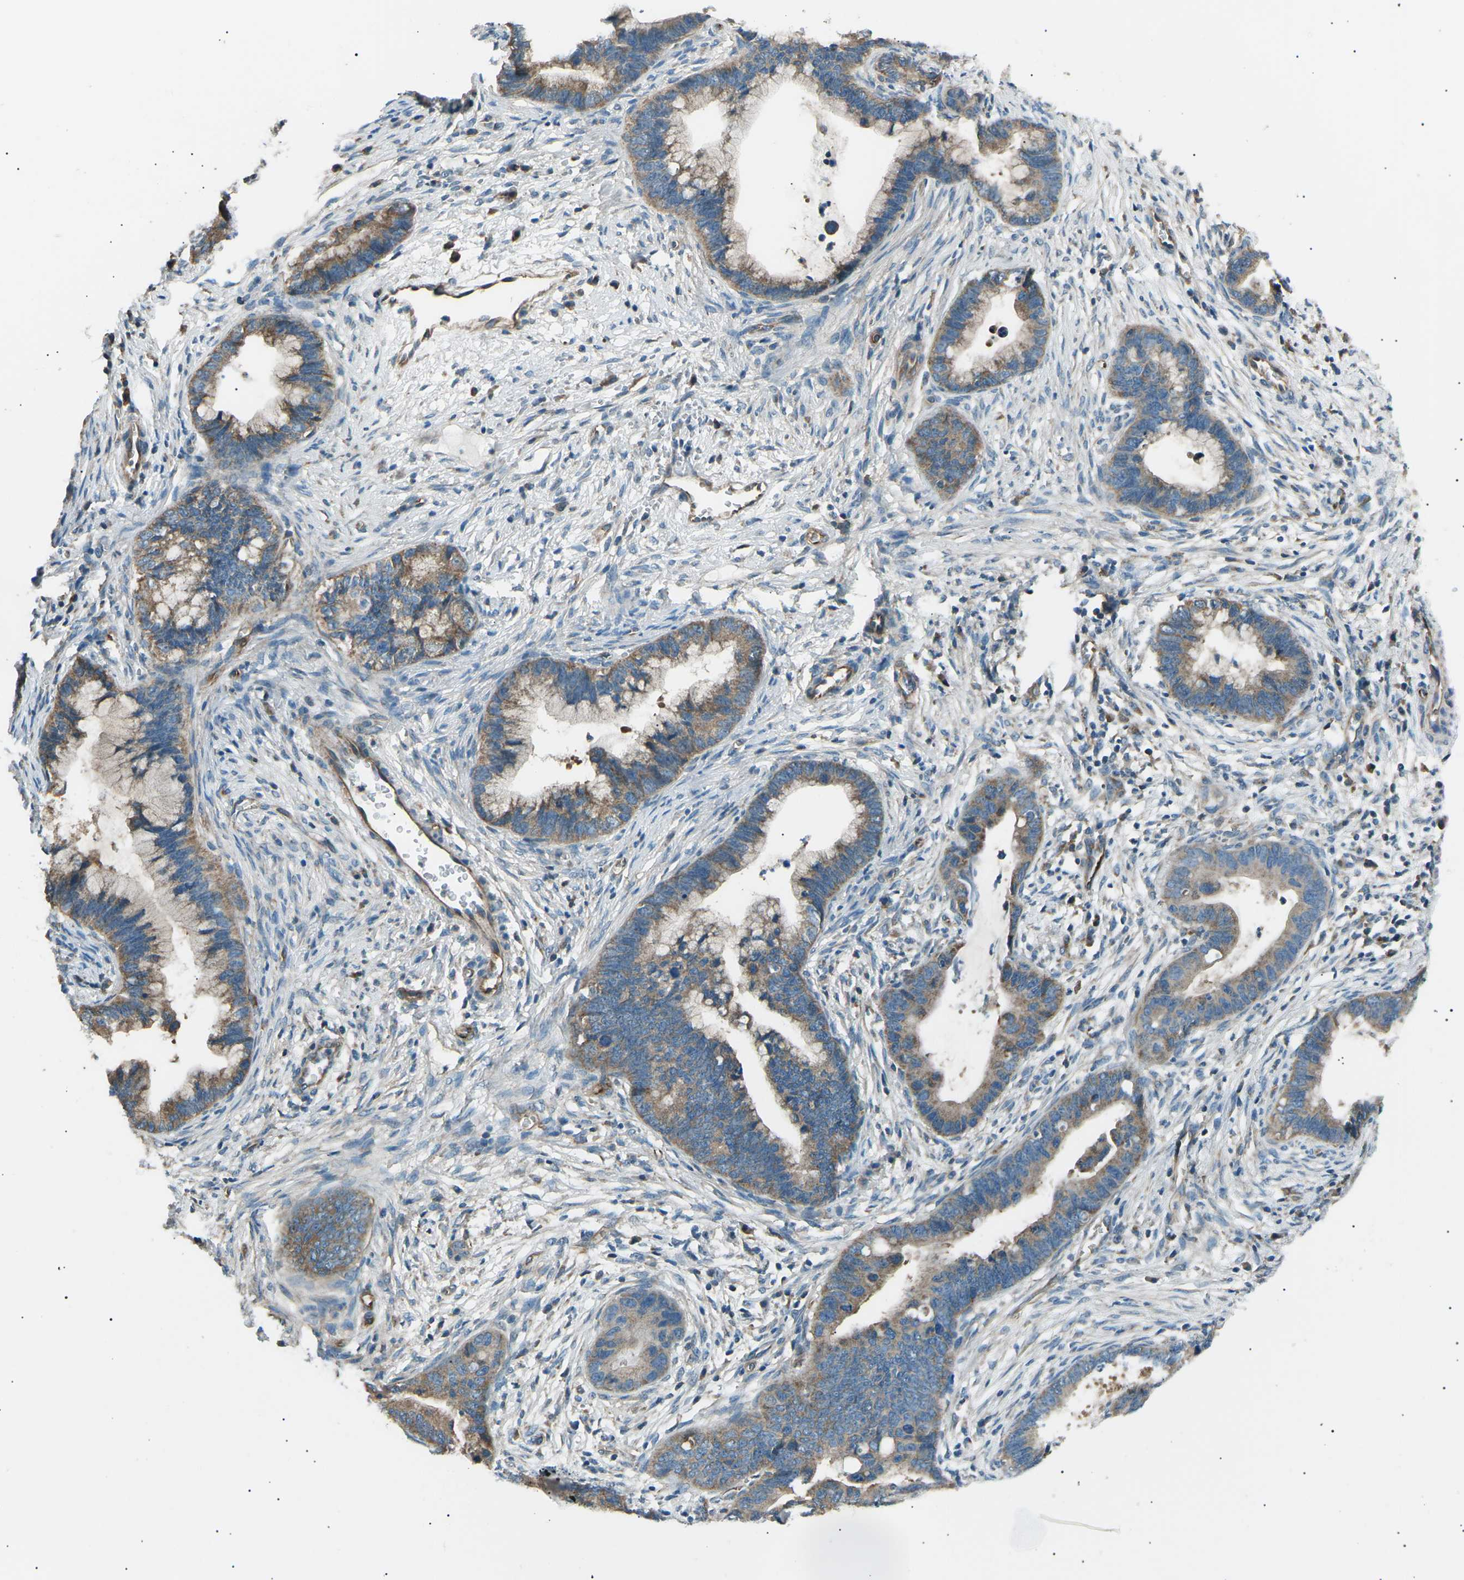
{"staining": {"intensity": "weak", "quantity": "25%-75%", "location": "cytoplasmic/membranous"}, "tissue": "cervical cancer", "cell_type": "Tumor cells", "image_type": "cancer", "snomed": [{"axis": "morphology", "description": "Adenocarcinoma, NOS"}, {"axis": "topography", "description": "Cervix"}], "caption": "Tumor cells display weak cytoplasmic/membranous positivity in about 25%-75% of cells in cervical cancer (adenocarcinoma).", "gene": "SLK", "patient": {"sex": "female", "age": 44}}